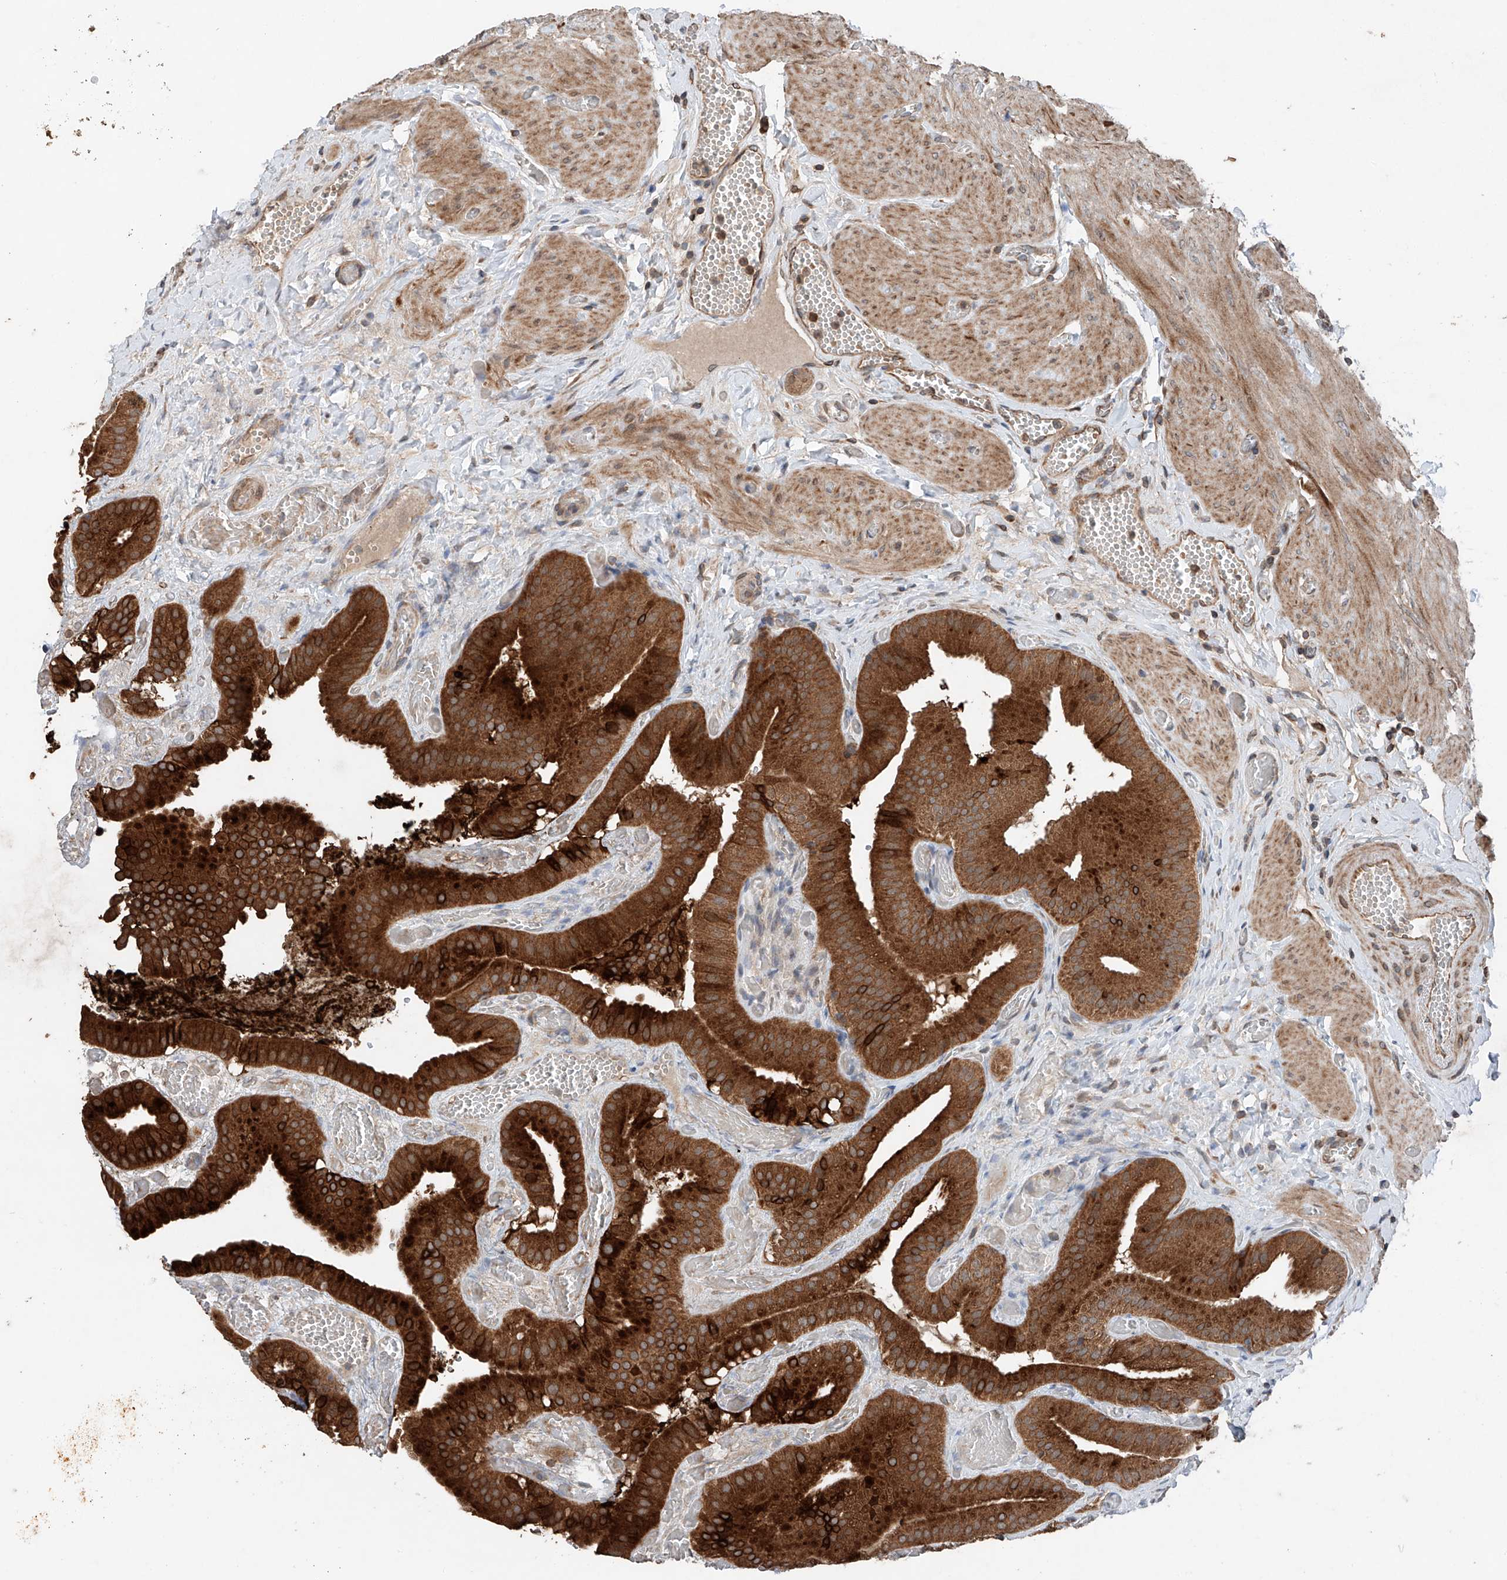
{"staining": {"intensity": "strong", "quantity": ">75%", "location": "cytoplasmic/membranous"}, "tissue": "gallbladder", "cell_type": "Glandular cells", "image_type": "normal", "snomed": [{"axis": "morphology", "description": "Normal tissue, NOS"}, {"axis": "topography", "description": "Gallbladder"}], "caption": "Gallbladder stained for a protein (brown) exhibits strong cytoplasmic/membranous positive positivity in about >75% of glandular cells.", "gene": "AP4B1", "patient": {"sex": "female", "age": 64}}